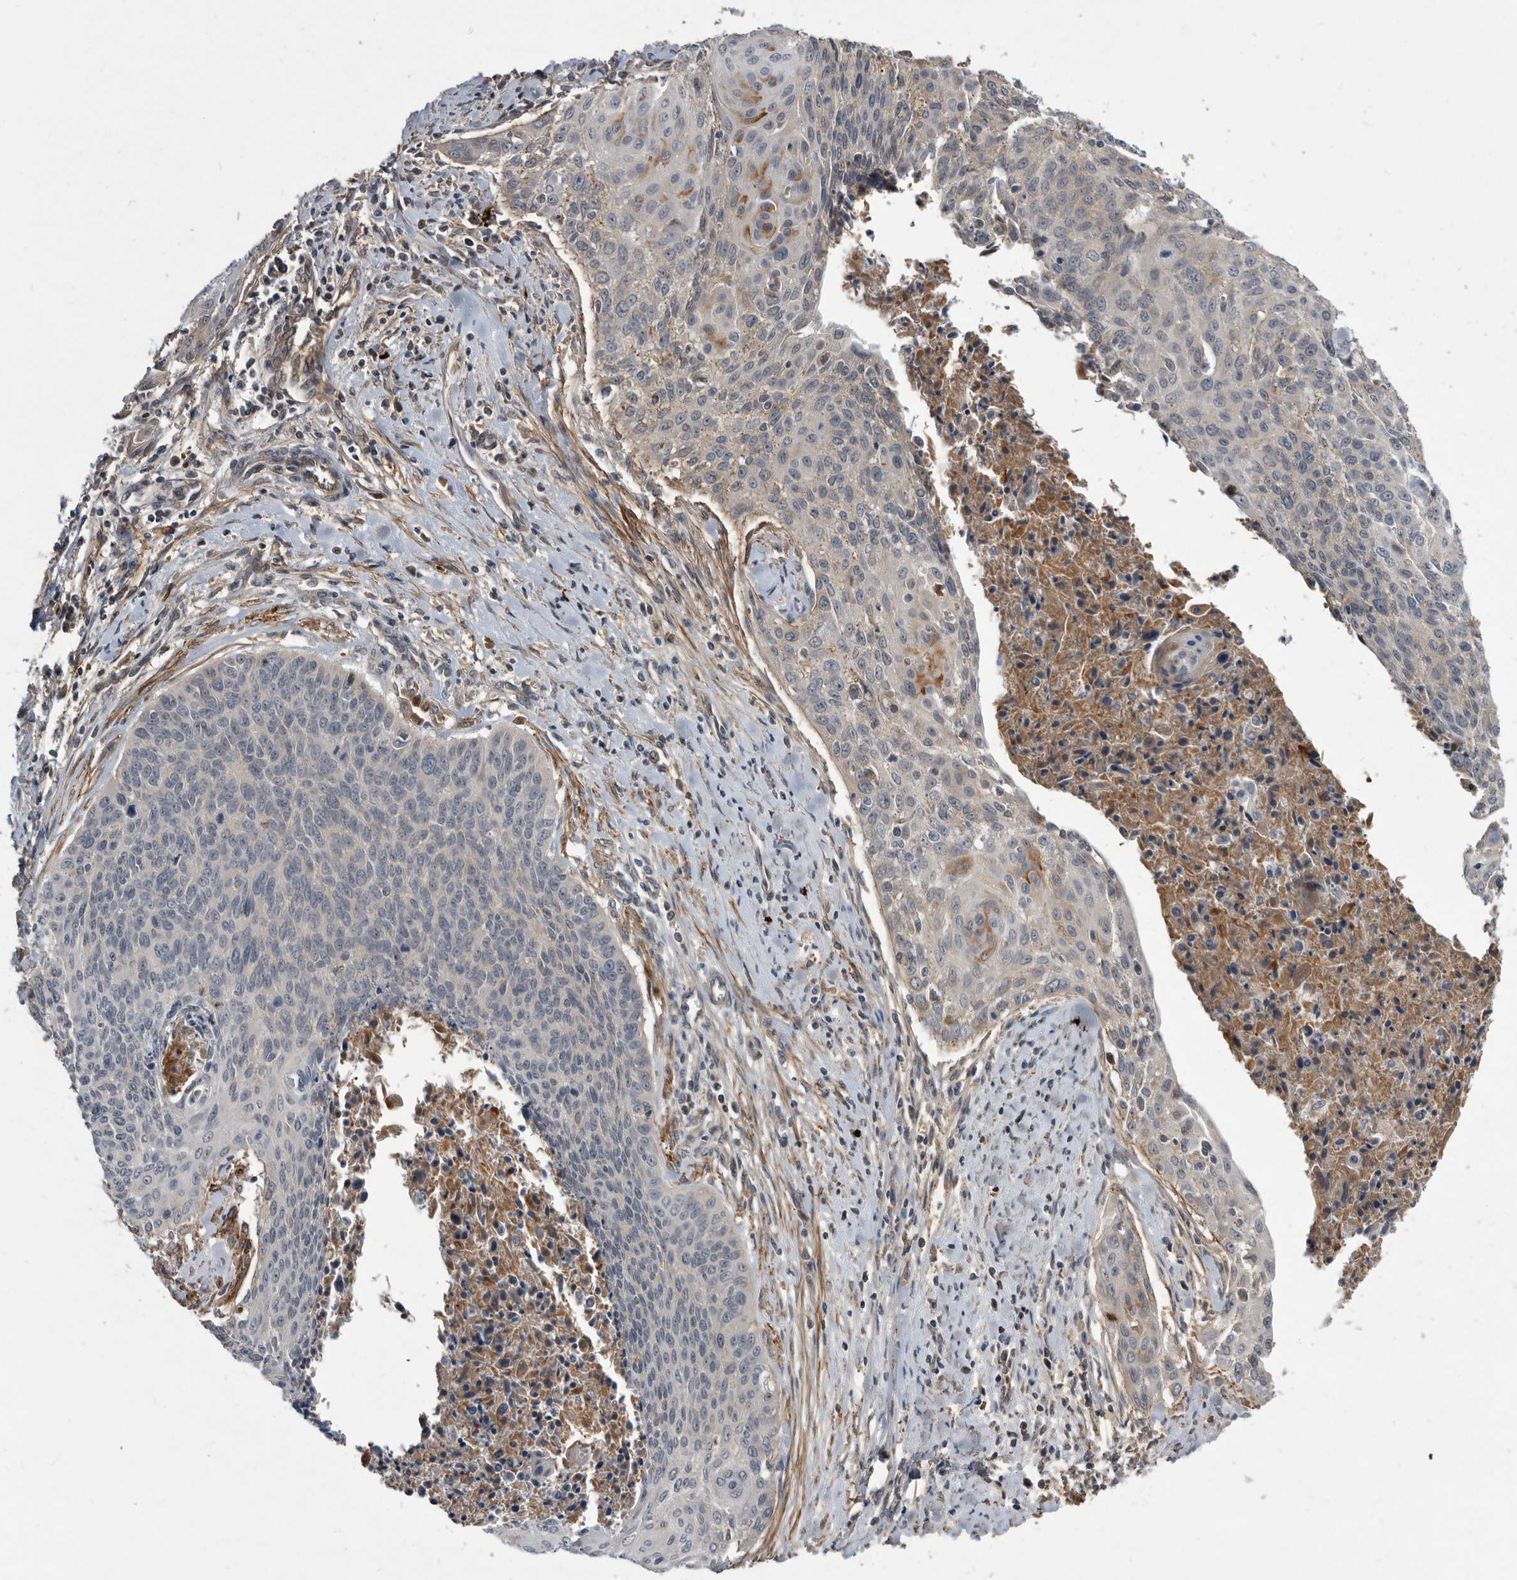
{"staining": {"intensity": "weak", "quantity": "<25%", "location": "cytoplasmic/membranous"}, "tissue": "cervical cancer", "cell_type": "Tumor cells", "image_type": "cancer", "snomed": [{"axis": "morphology", "description": "Squamous cell carcinoma, NOS"}, {"axis": "topography", "description": "Cervix"}], "caption": "Immunohistochemistry (IHC) photomicrograph of neoplastic tissue: human cervical squamous cell carcinoma stained with DAB (3,3'-diaminobenzidine) demonstrates no significant protein positivity in tumor cells.", "gene": "PI15", "patient": {"sex": "female", "age": 55}}